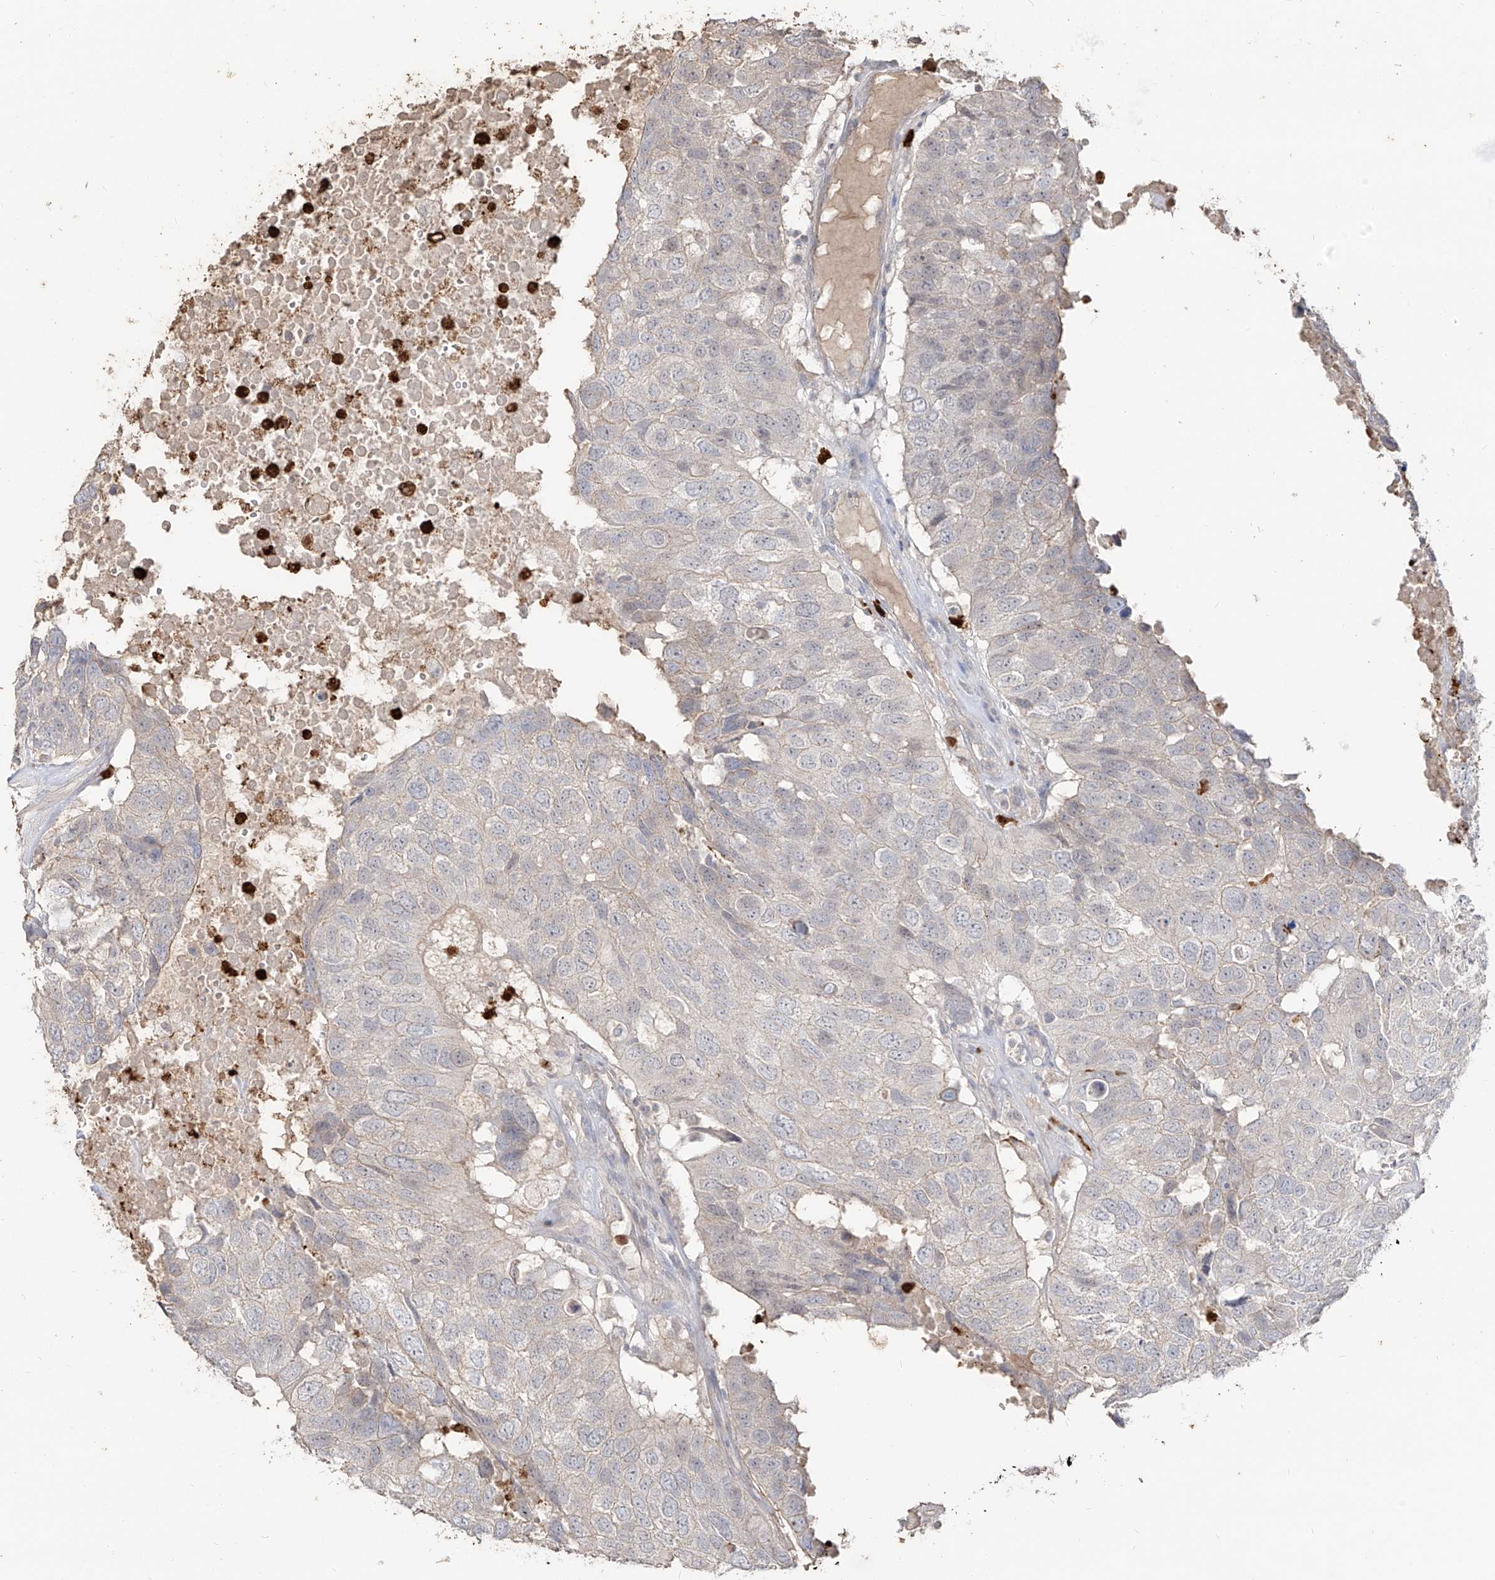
{"staining": {"intensity": "negative", "quantity": "none", "location": "none"}, "tissue": "head and neck cancer", "cell_type": "Tumor cells", "image_type": "cancer", "snomed": [{"axis": "morphology", "description": "Squamous cell carcinoma, NOS"}, {"axis": "topography", "description": "Head-Neck"}], "caption": "A micrograph of human squamous cell carcinoma (head and neck) is negative for staining in tumor cells.", "gene": "ZNF227", "patient": {"sex": "male", "age": 66}}